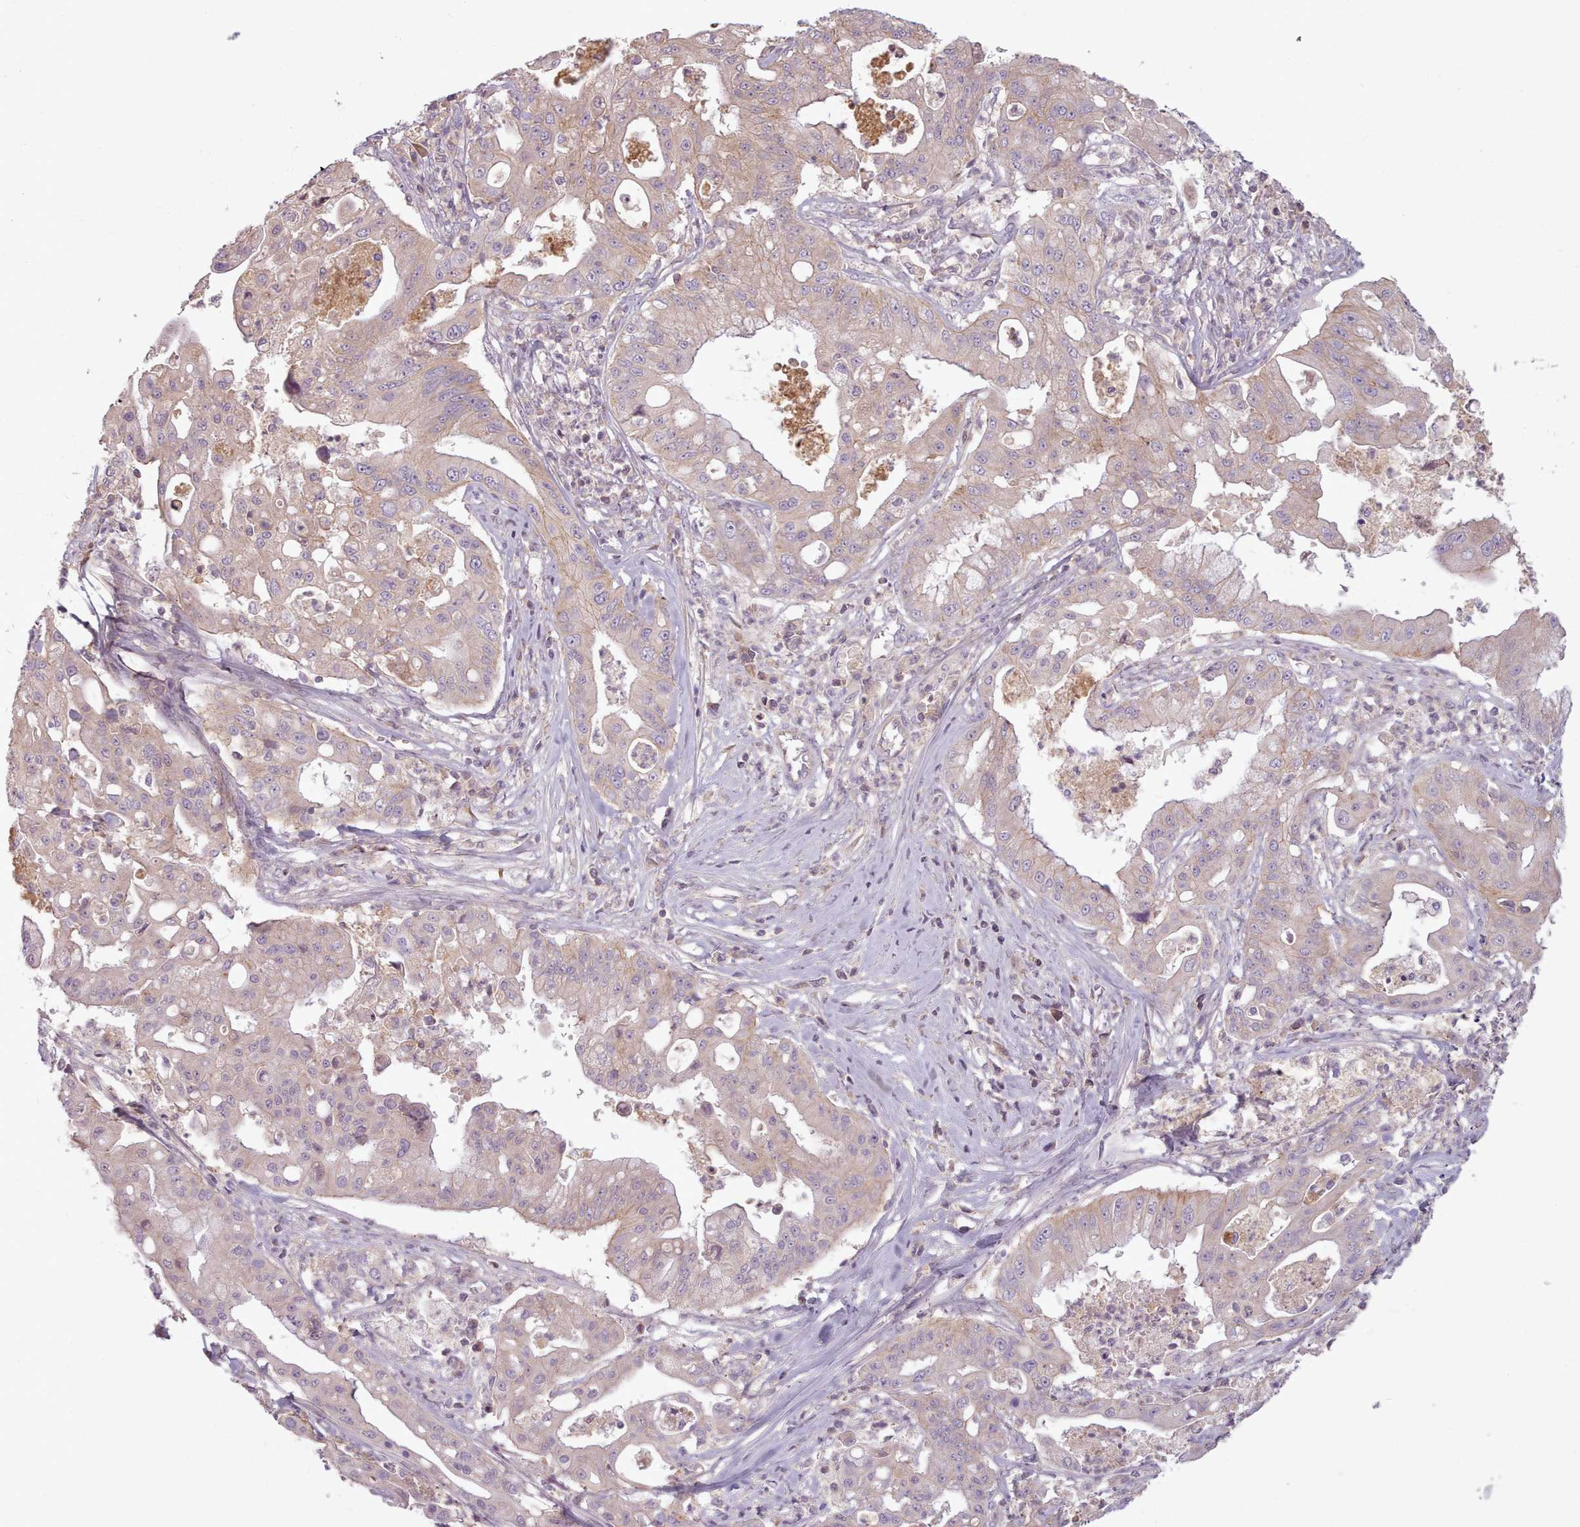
{"staining": {"intensity": "moderate", "quantity": "25%-75%", "location": "cytoplasmic/membranous"}, "tissue": "ovarian cancer", "cell_type": "Tumor cells", "image_type": "cancer", "snomed": [{"axis": "morphology", "description": "Cystadenocarcinoma, mucinous, NOS"}, {"axis": "topography", "description": "Ovary"}], "caption": "IHC of mucinous cystadenocarcinoma (ovarian) exhibits medium levels of moderate cytoplasmic/membranous expression in approximately 25%-75% of tumor cells.", "gene": "NT5DC2", "patient": {"sex": "female", "age": 70}}